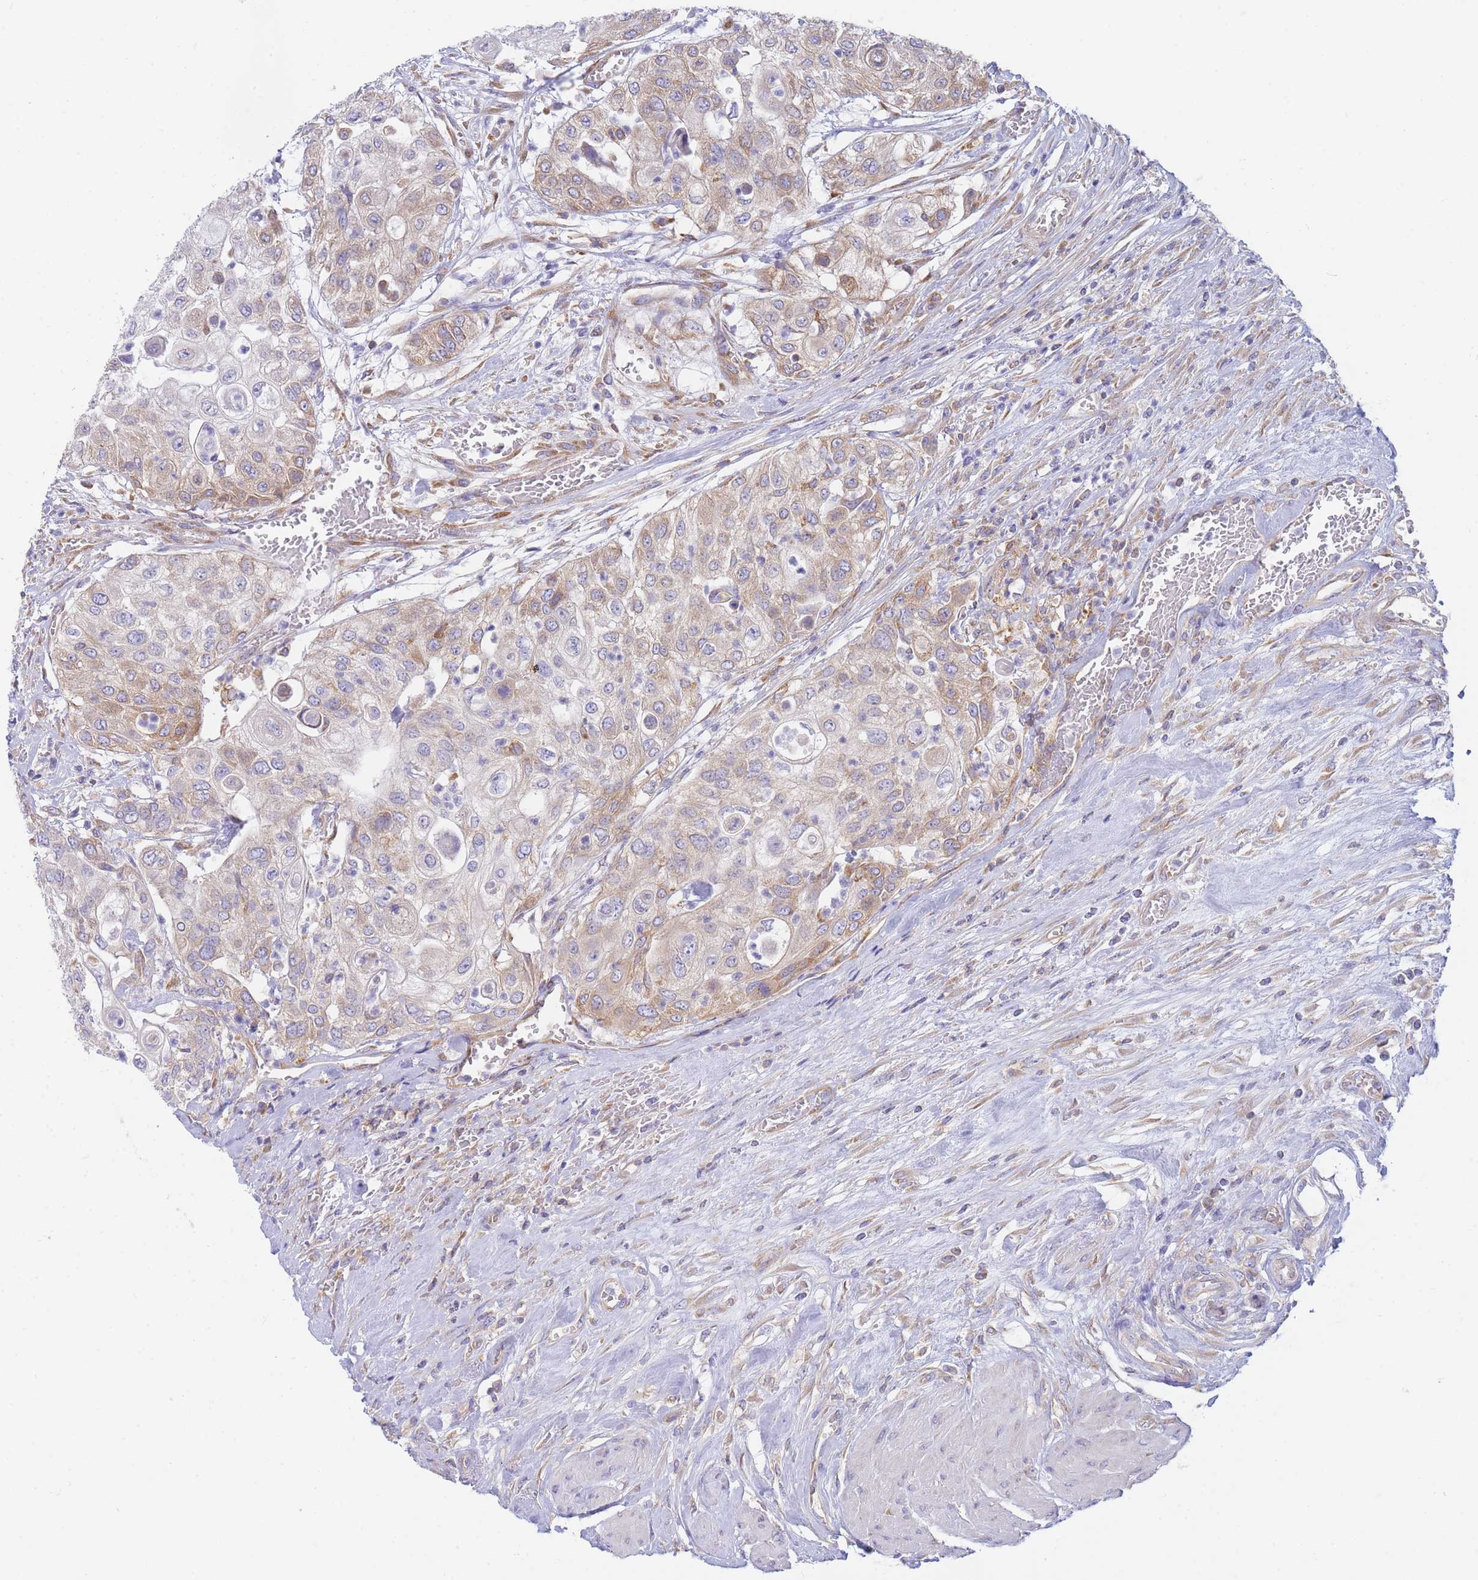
{"staining": {"intensity": "weak", "quantity": "25%-75%", "location": "cytoplasmic/membranous"}, "tissue": "urothelial cancer", "cell_type": "Tumor cells", "image_type": "cancer", "snomed": [{"axis": "morphology", "description": "Urothelial carcinoma, High grade"}, {"axis": "topography", "description": "Urinary bladder"}], "caption": "DAB (3,3'-diaminobenzidine) immunohistochemical staining of human urothelial carcinoma (high-grade) displays weak cytoplasmic/membranous protein expression in about 25%-75% of tumor cells. The staining is performed using DAB (3,3'-diaminobenzidine) brown chromogen to label protein expression. The nuclei are counter-stained blue using hematoxylin.", "gene": "SH2B2", "patient": {"sex": "female", "age": 79}}